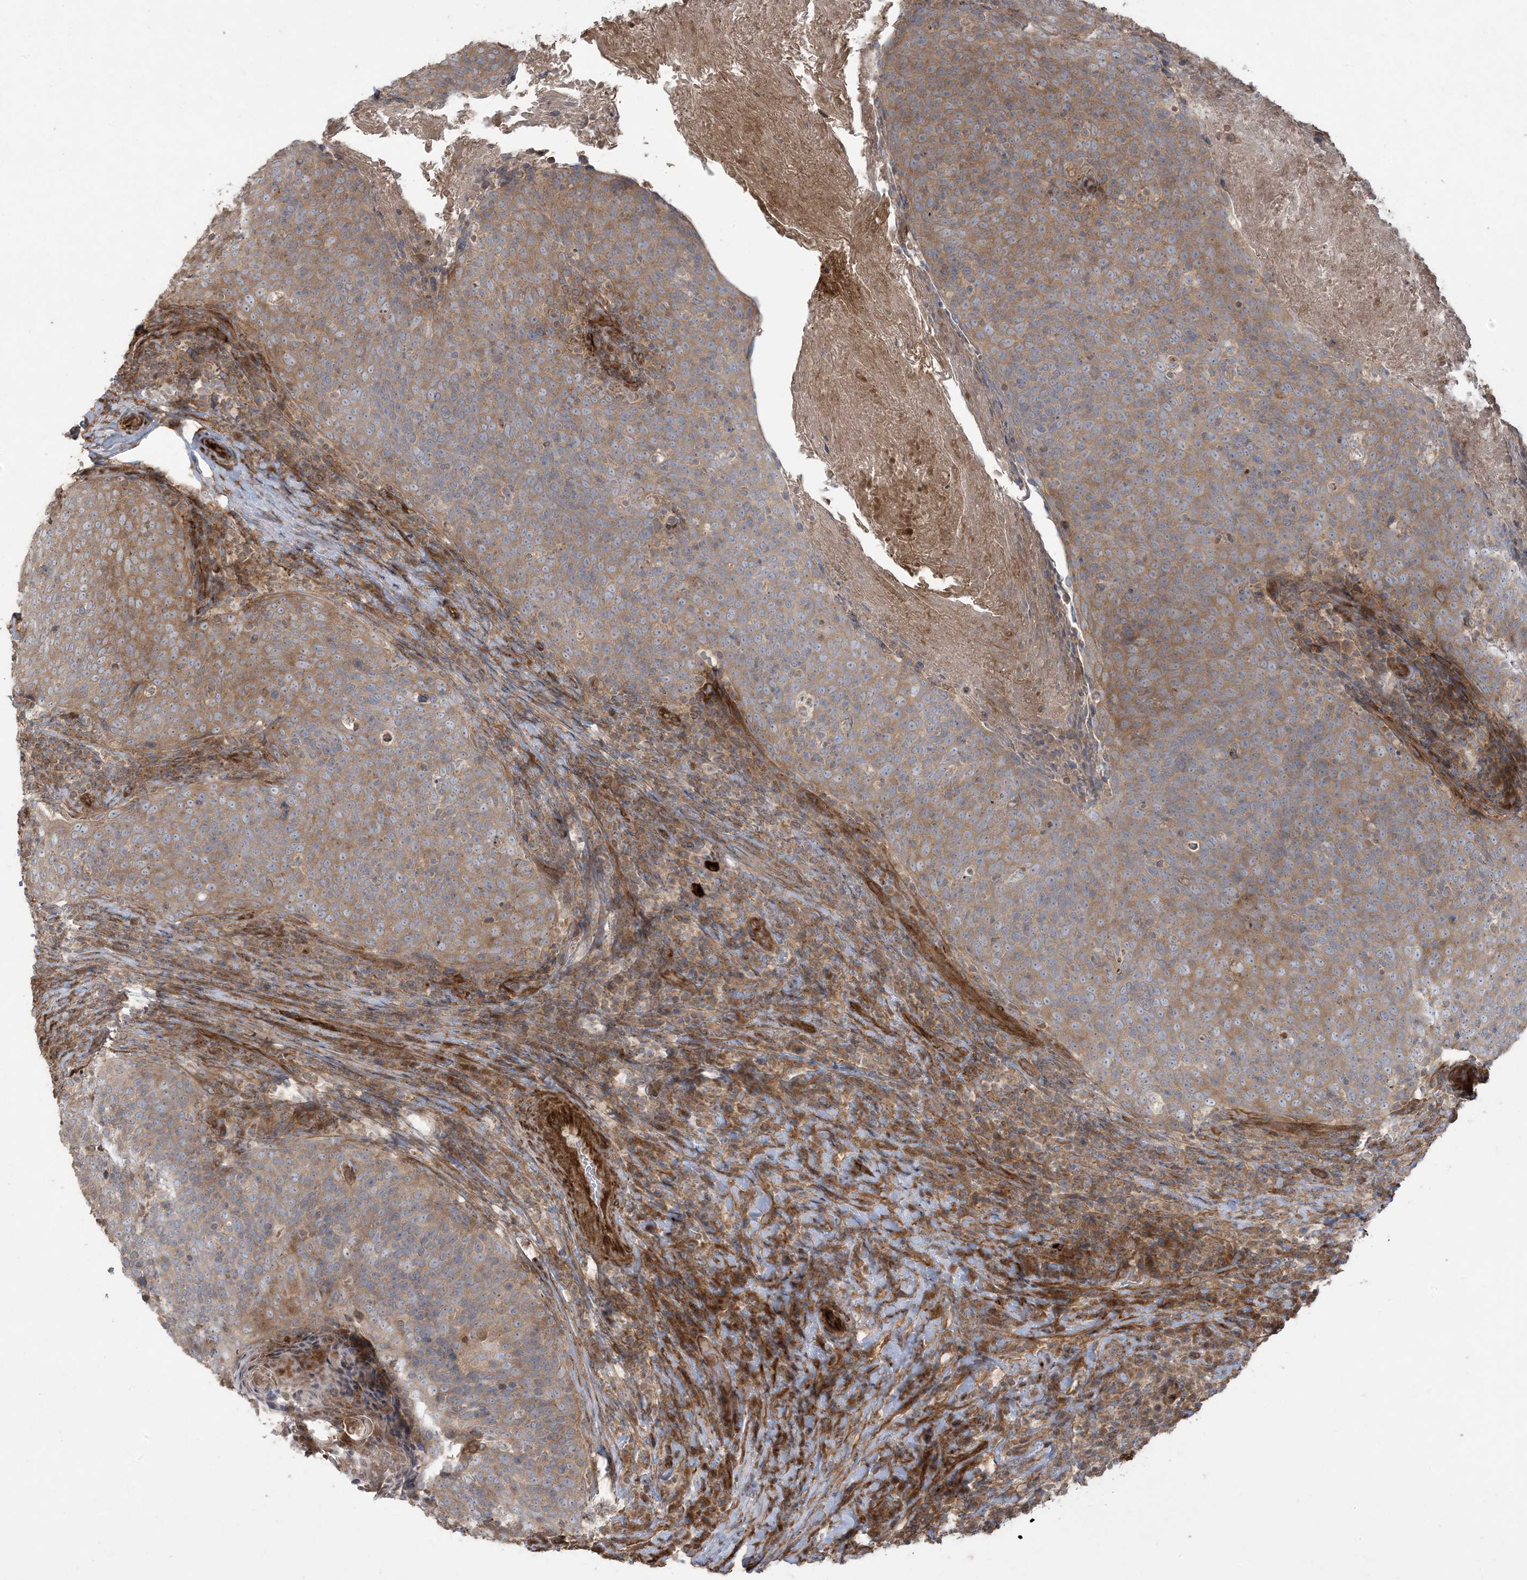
{"staining": {"intensity": "moderate", "quantity": ">75%", "location": "cytoplasmic/membranous"}, "tissue": "head and neck cancer", "cell_type": "Tumor cells", "image_type": "cancer", "snomed": [{"axis": "morphology", "description": "Squamous cell carcinoma, NOS"}, {"axis": "morphology", "description": "Squamous cell carcinoma, metastatic, NOS"}, {"axis": "topography", "description": "Lymph node"}, {"axis": "topography", "description": "Head-Neck"}], "caption": "Immunohistochemistry (IHC) of head and neck metastatic squamous cell carcinoma shows medium levels of moderate cytoplasmic/membranous staining in about >75% of tumor cells. The staining is performed using DAB brown chromogen to label protein expression. The nuclei are counter-stained blue using hematoxylin.", "gene": "KLHL18", "patient": {"sex": "male", "age": 62}}